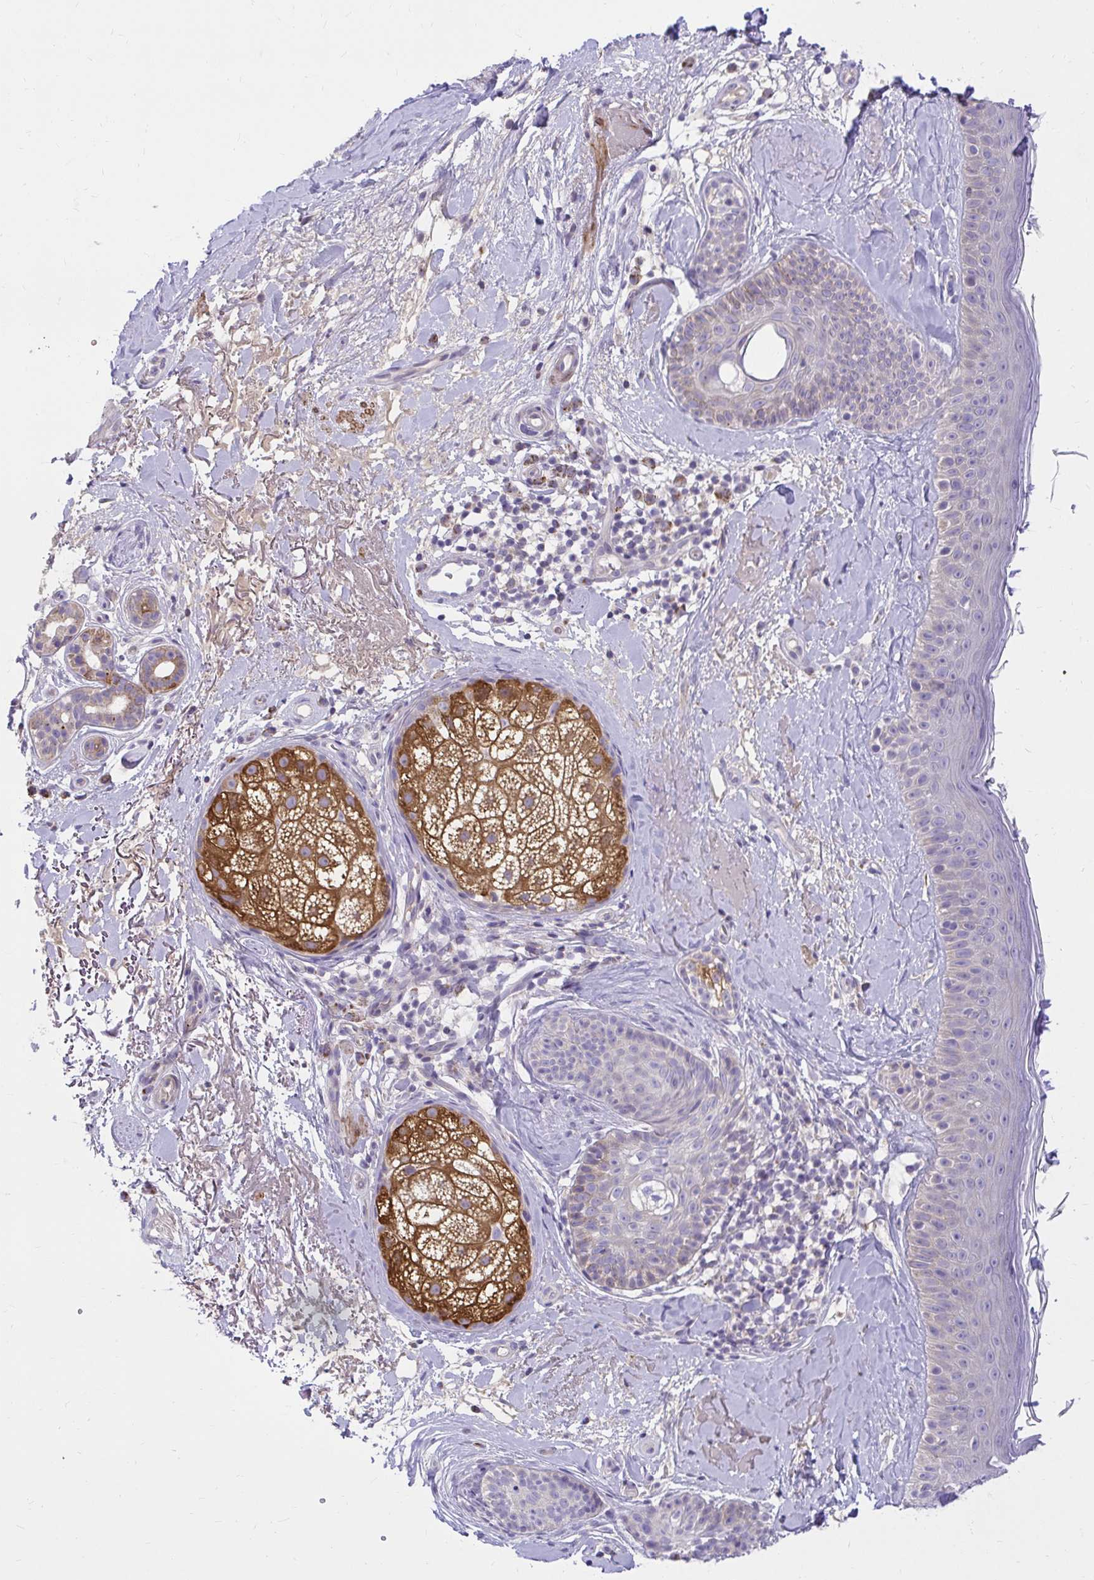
{"staining": {"intensity": "negative", "quantity": "none", "location": "none"}, "tissue": "skin", "cell_type": "Fibroblasts", "image_type": "normal", "snomed": [{"axis": "morphology", "description": "Normal tissue, NOS"}, {"axis": "topography", "description": "Skin"}], "caption": "This is an immunohistochemistry histopathology image of benign skin. There is no positivity in fibroblasts.", "gene": "PKN3", "patient": {"sex": "male", "age": 73}}